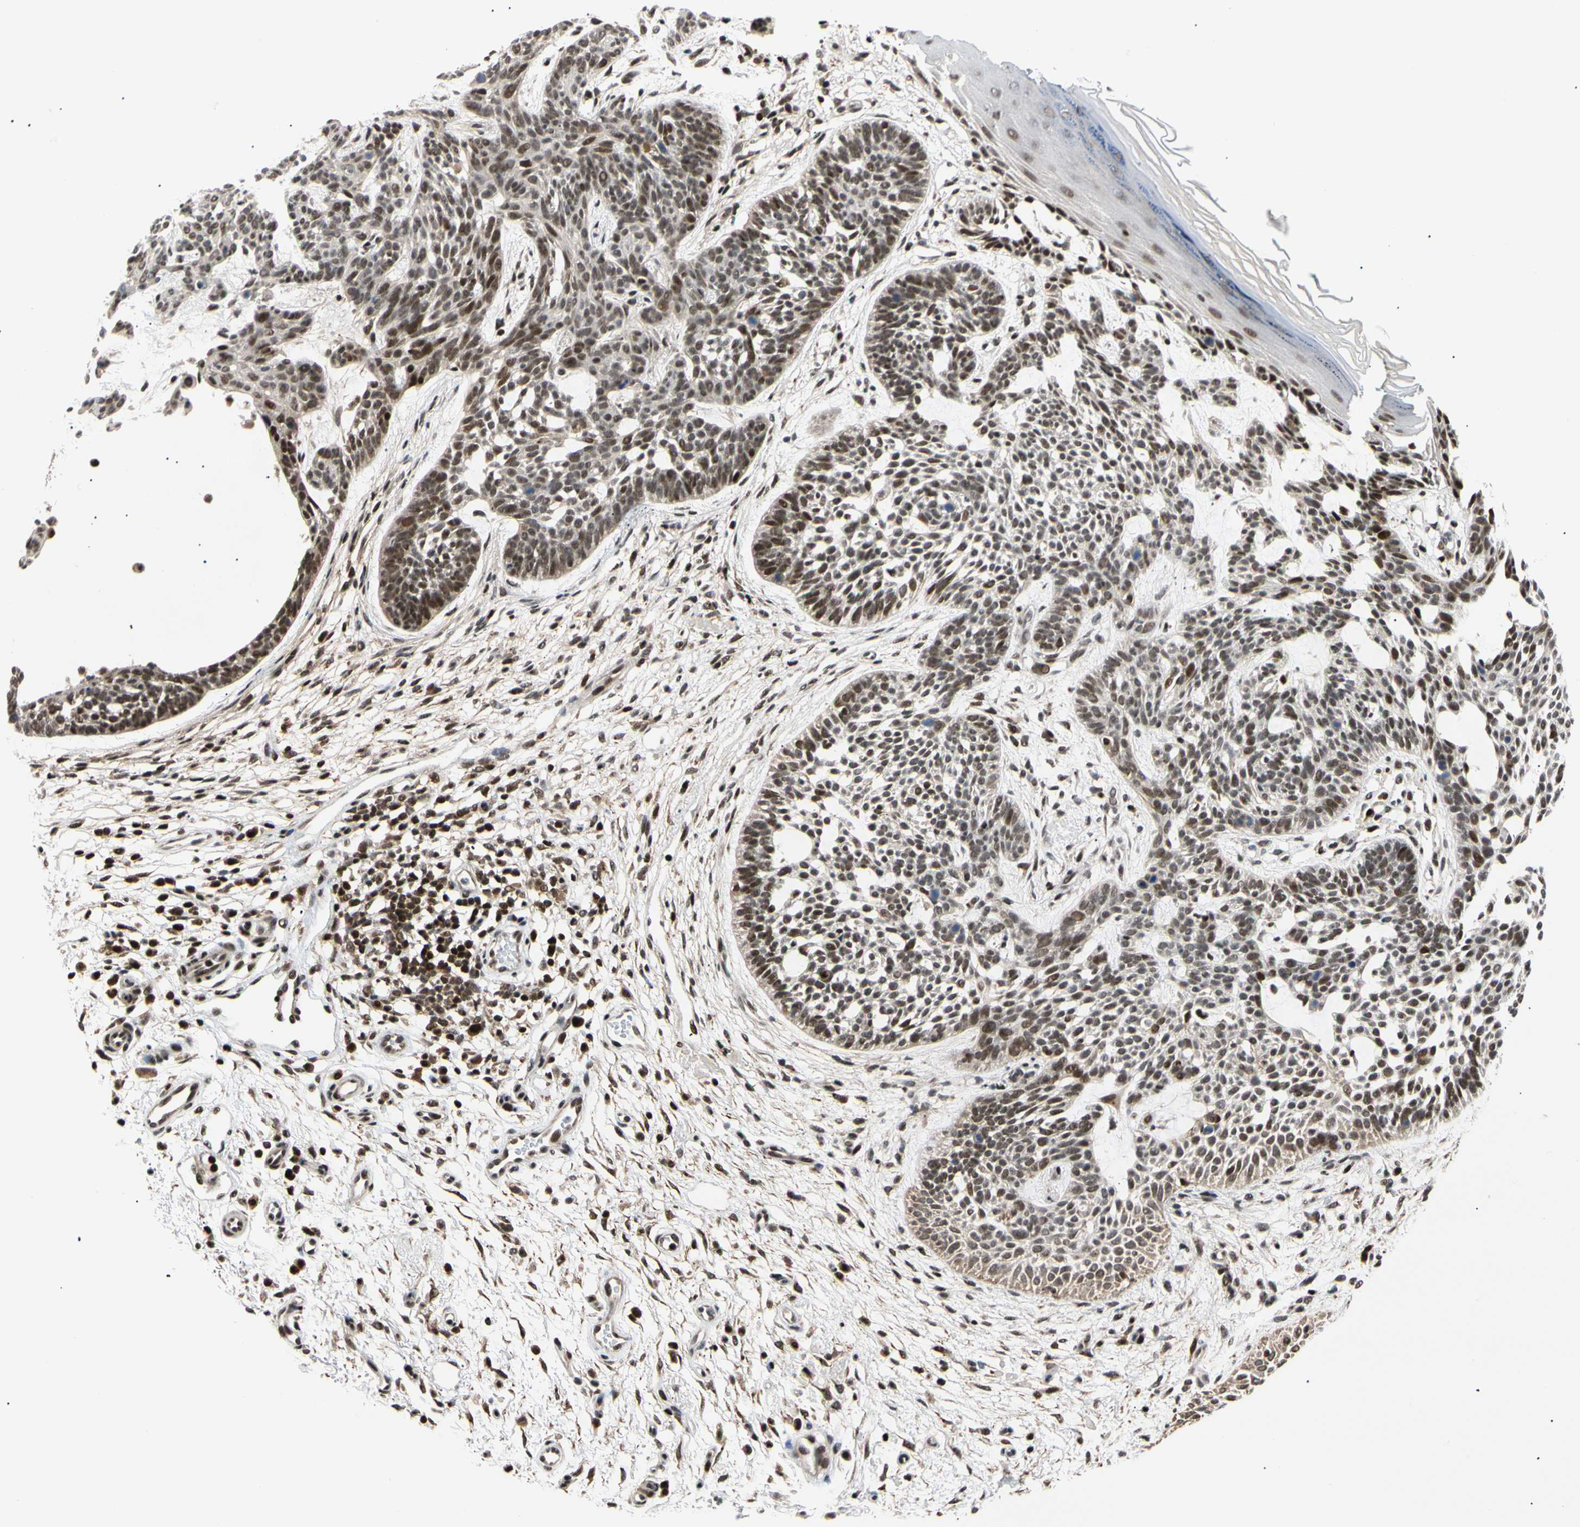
{"staining": {"intensity": "moderate", "quantity": ">75%", "location": "nuclear"}, "tissue": "skin cancer", "cell_type": "Tumor cells", "image_type": "cancer", "snomed": [{"axis": "morphology", "description": "Normal tissue, NOS"}, {"axis": "morphology", "description": "Basal cell carcinoma"}, {"axis": "topography", "description": "Skin"}], "caption": "IHC of basal cell carcinoma (skin) exhibits medium levels of moderate nuclear expression in about >75% of tumor cells.", "gene": "E2F1", "patient": {"sex": "female", "age": 69}}